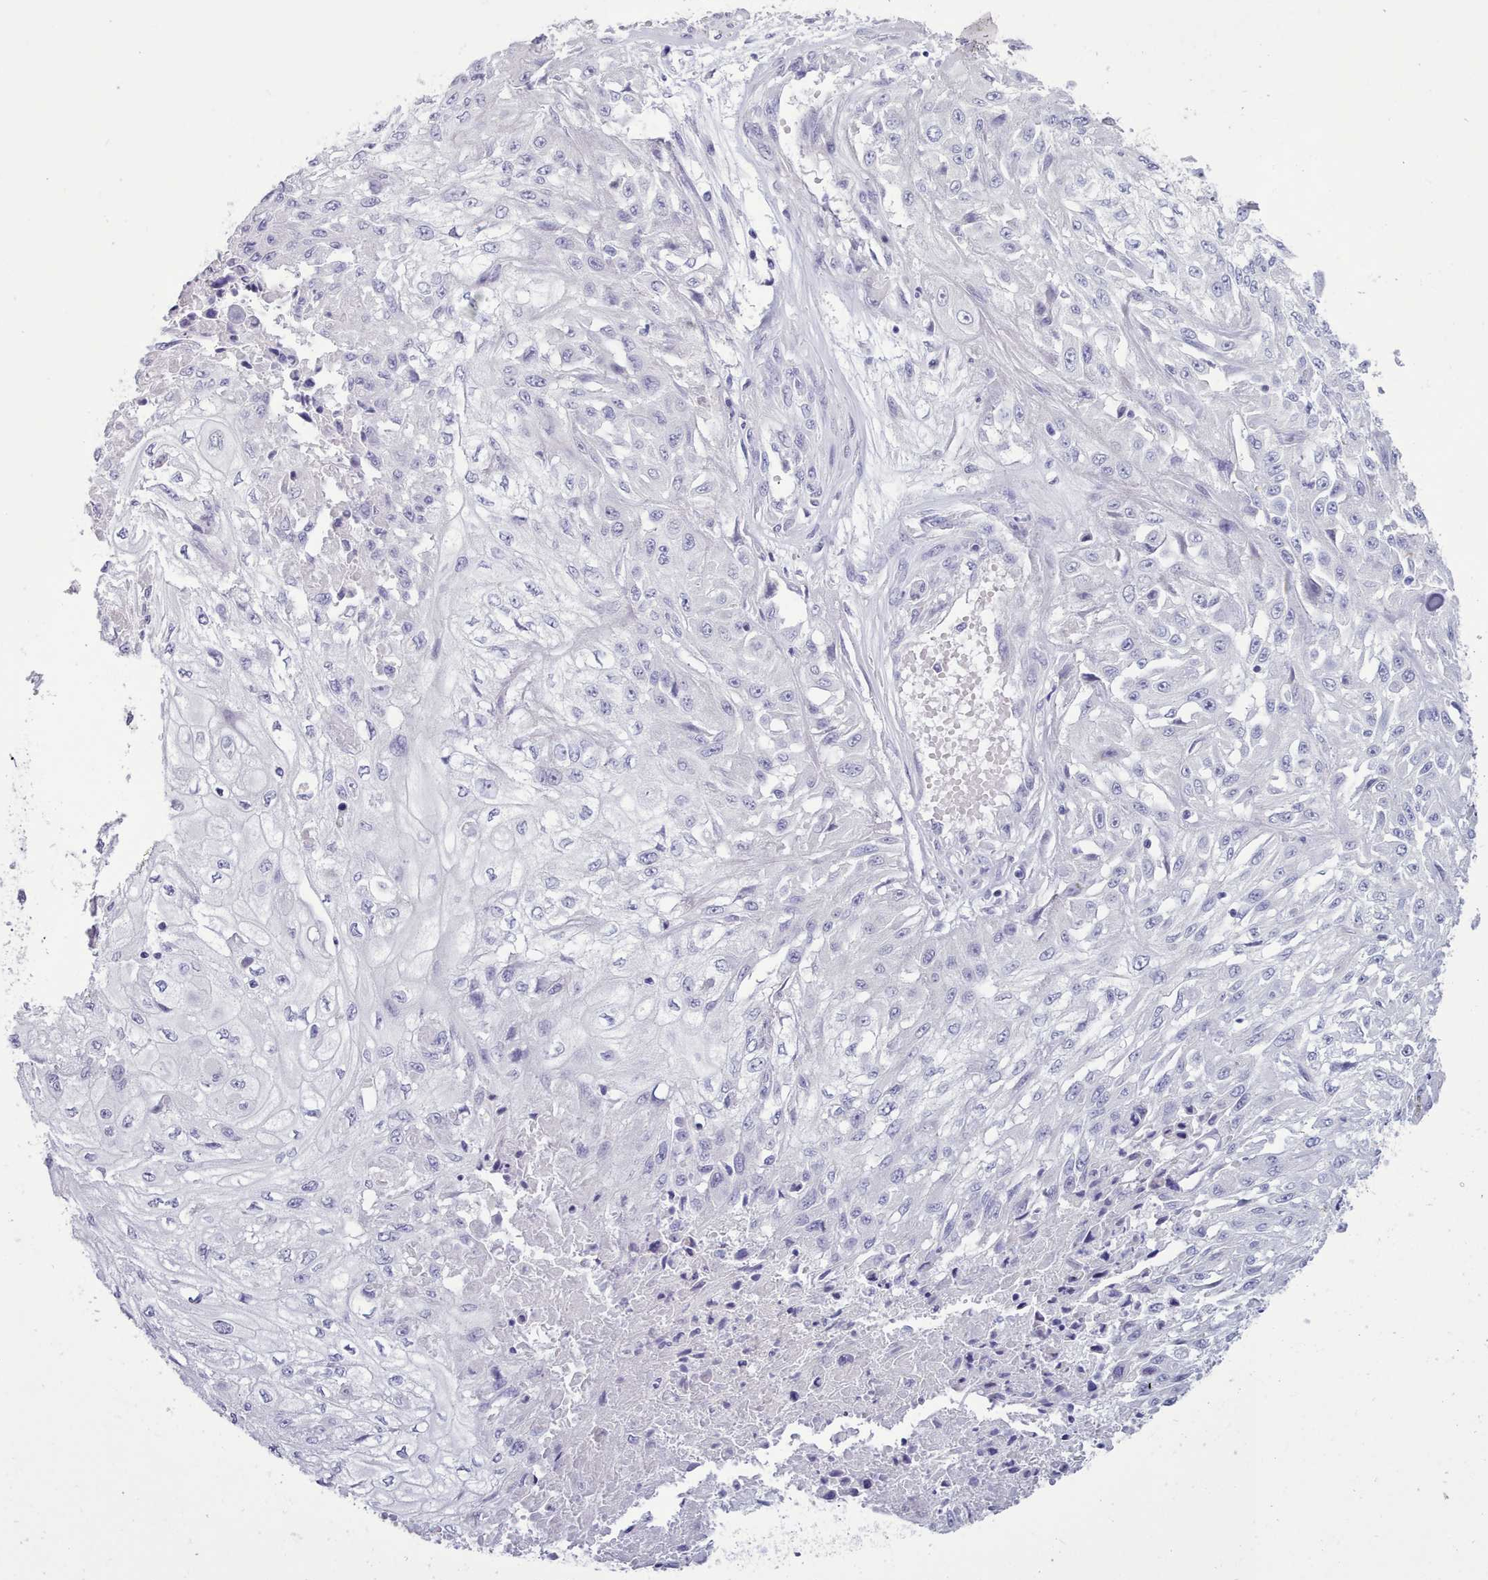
{"staining": {"intensity": "negative", "quantity": "none", "location": "none"}, "tissue": "skin cancer", "cell_type": "Tumor cells", "image_type": "cancer", "snomed": [{"axis": "morphology", "description": "Squamous cell carcinoma, NOS"}, {"axis": "morphology", "description": "Squamous cell carcinoma, metastatic, NOS"}, {"axis": "topography", "description": "Skin"}, {"axis": "topography", "description": "Lymph node"}], "caption": "Immunohistochemical staining of skin cancer (squamous cell carcinoma) demonstrates no significant expression in tumor cells.", "gene": "TMEM253", "patient": {"sex": "male", "age": 75}}